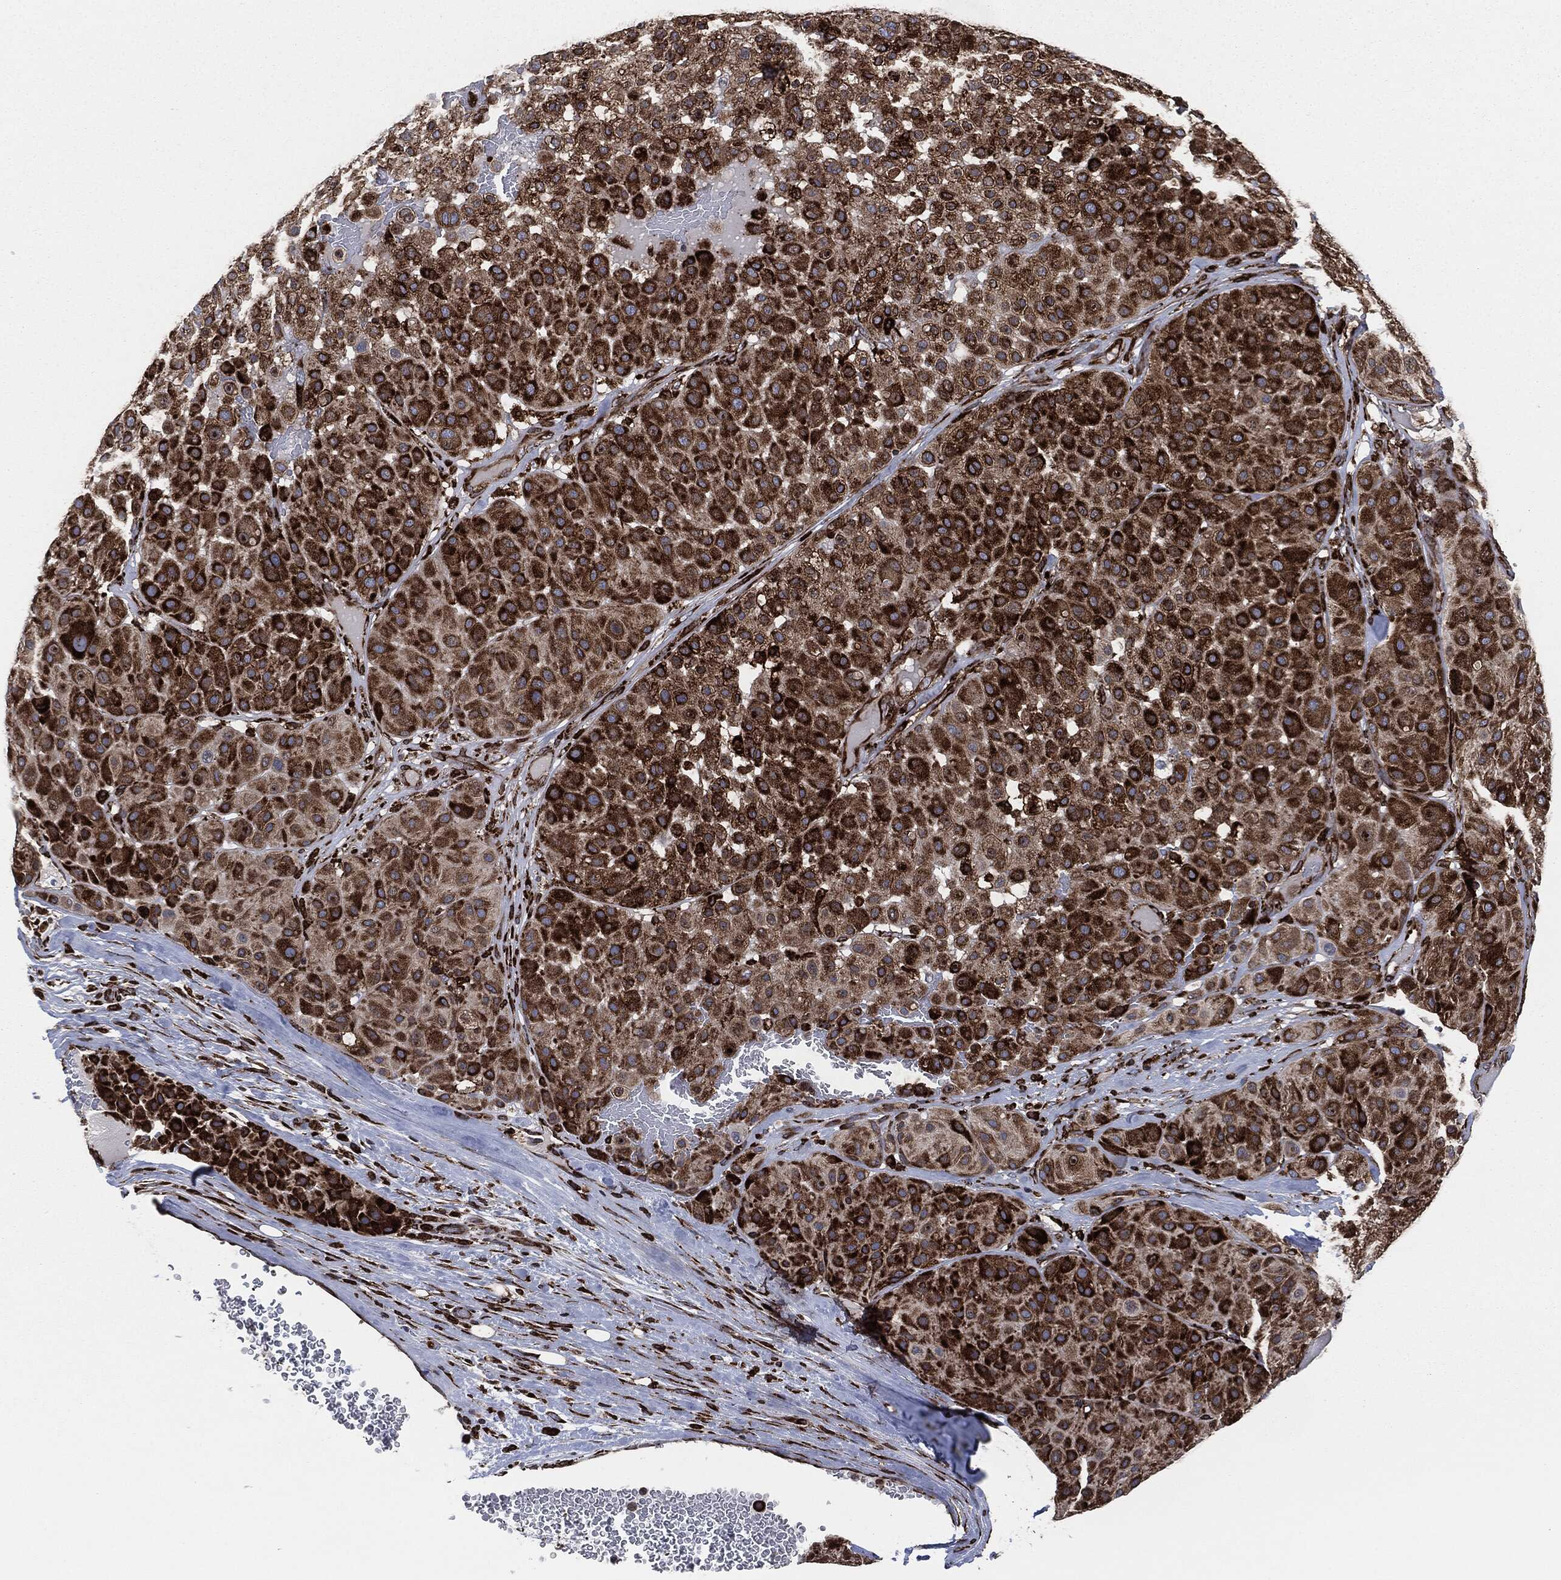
{"staining": {"intensity": "strong", "quantity": ">75%", "location": "cytoplasmic/membranous"}, "tissue": "melanoma", "cell_type": "Tumor cells", "image_type": "cancer", "snomed": [{"axis": "morphology", "description": "Malignant melanoma, Metastatic site"}, {"axis": "topography", "description": "Smooth muscle"}], "caption": "Protein staining displays strong cytoplasmic/membranous expression in approximately >75% of tumor cells in melanoma. Using DAB (brown) and hematoxylin (blue) stains, captured at high magnification using brightfield microscopy.", "gene": "CALR", "patient": {"sex": "male", "age": 41}}